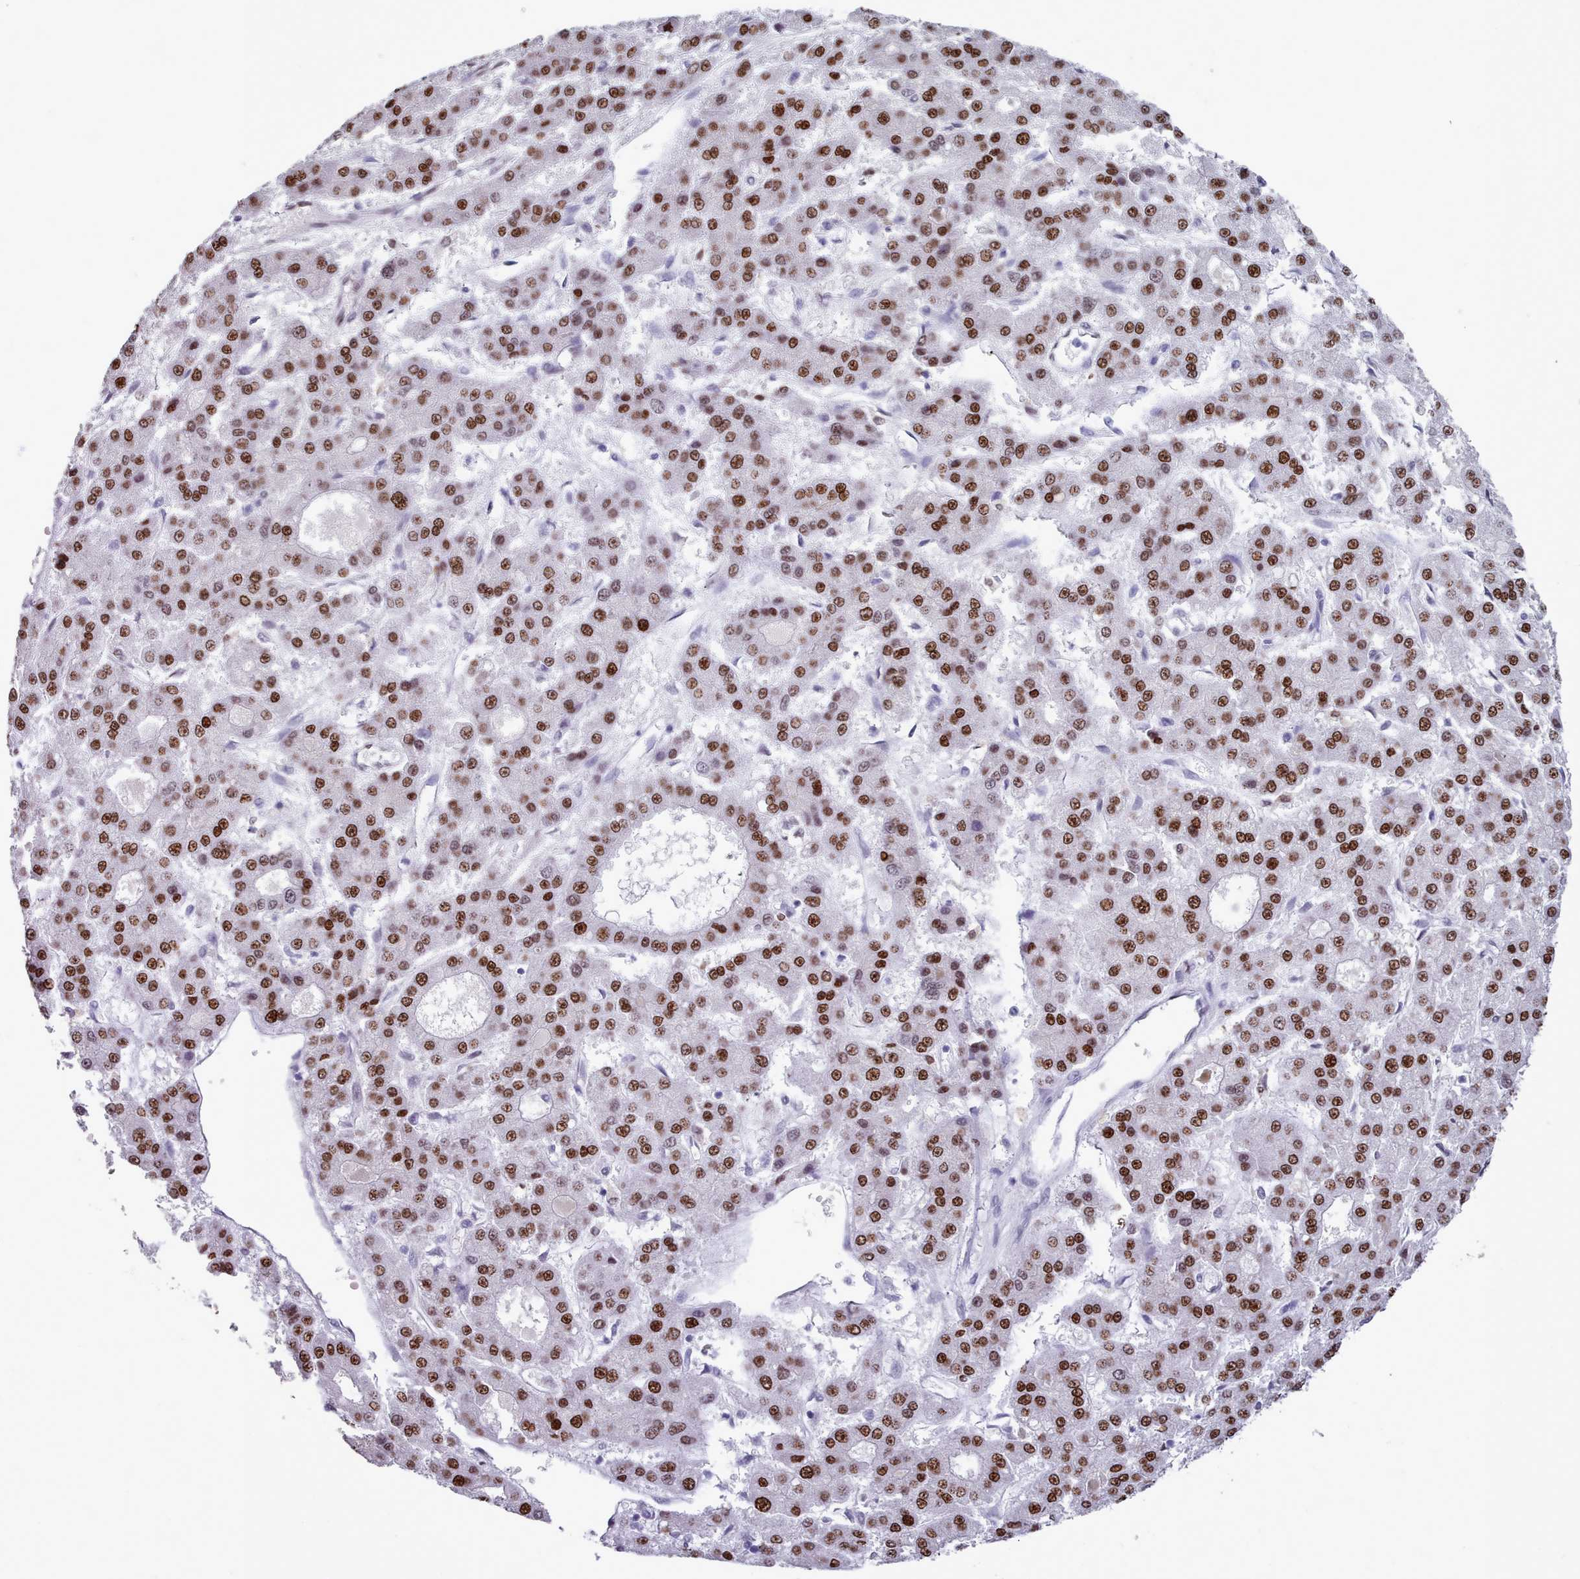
{"staining": {"intensity": "strong", "quantity": ">75%", "location": "nuclear"}, "tissue": "liver cancer", "cell_type": "Tumor cells", "image_type": "cancer", "snomed": [{"axis": "morphology", "description": "Carcinoma, Hepatocellular, NOS"}, {"axis": "topography", "description": "Liver"}], "caption": "An image of hepatocellular carcinoma (liver) stained for a protein exhibits strong nuclear brown staining in tumor cells.", "gene": "KCNT2", "patient": {"sex": "male", "age": 70}}